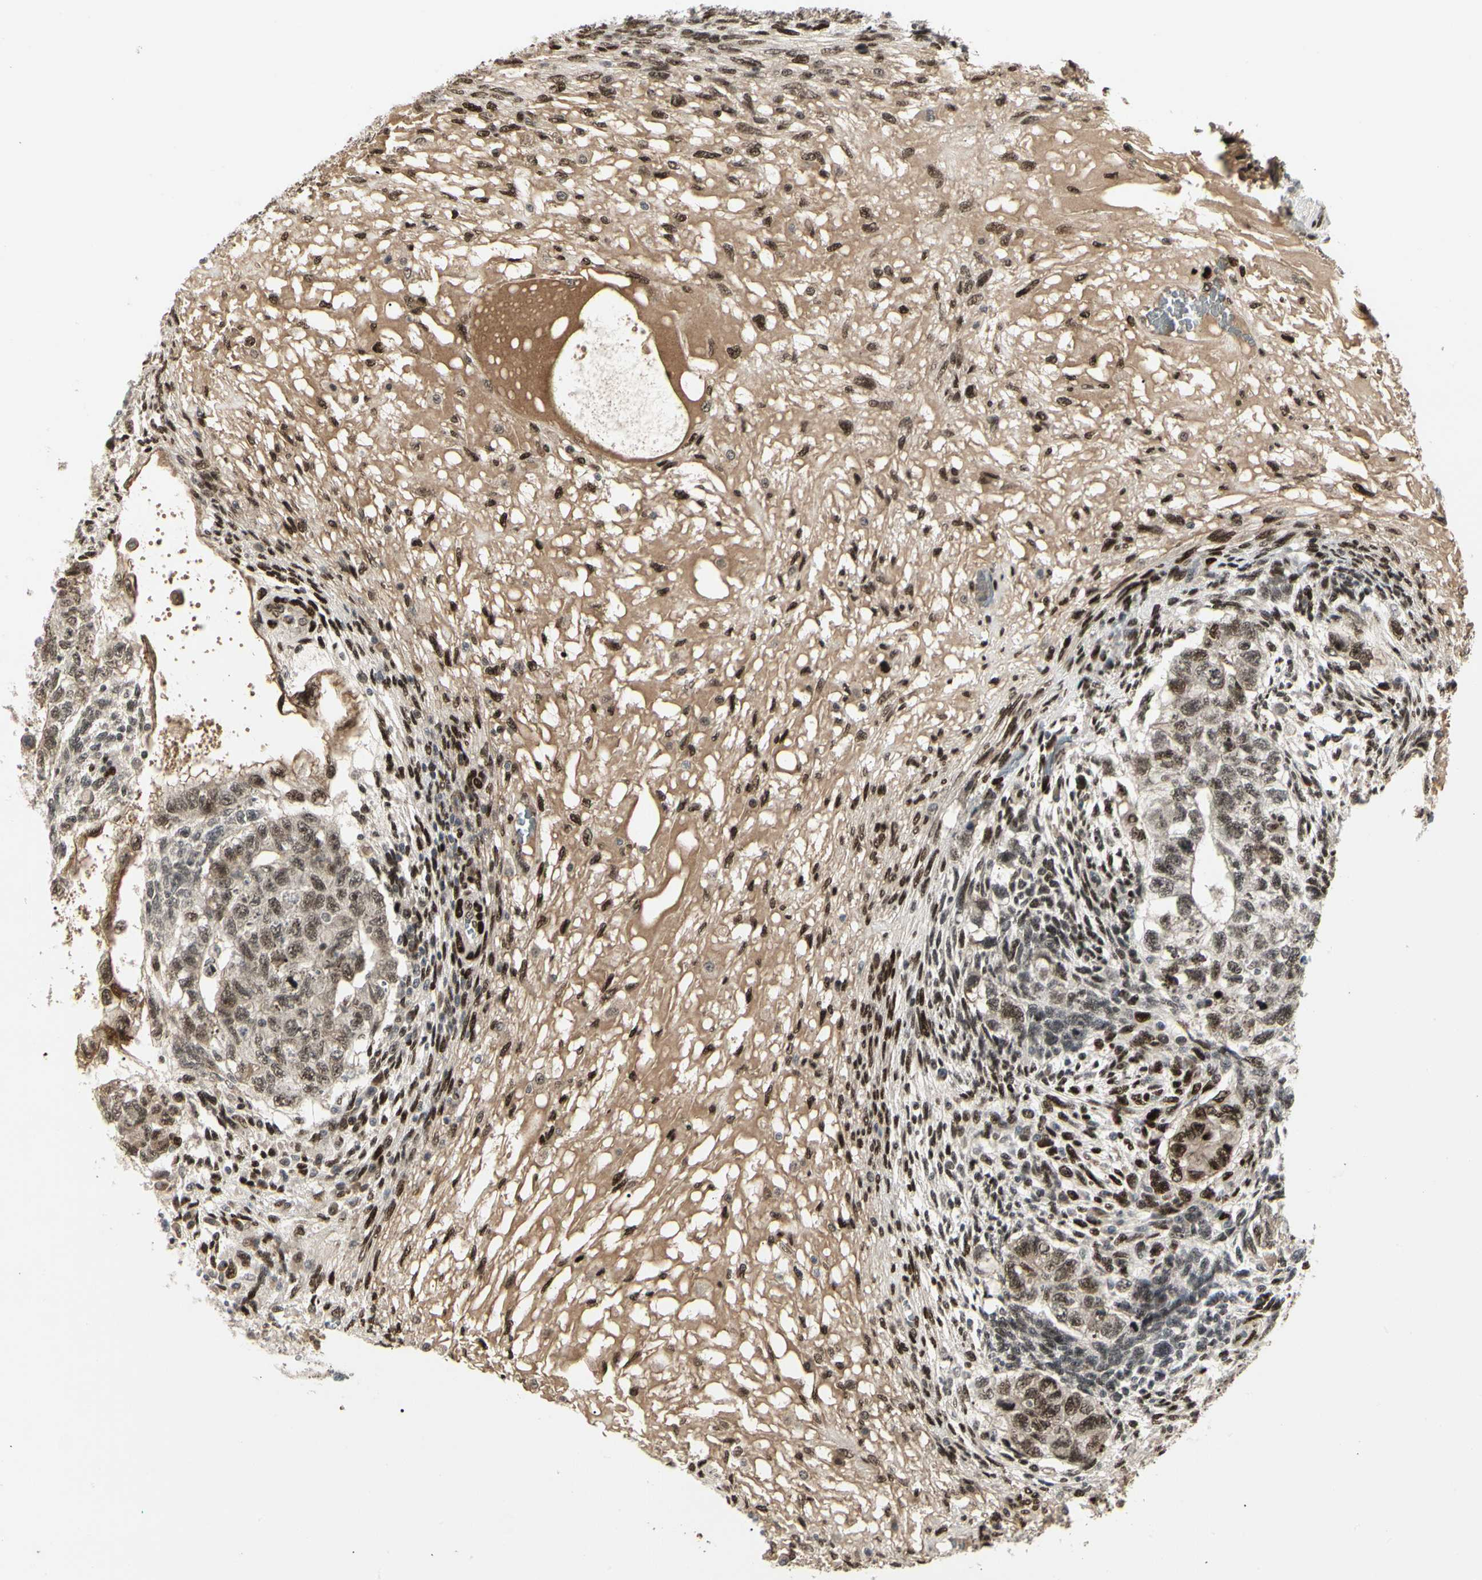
{"staining": {"intensity": "moderate", "quantity": ">75%", "location": "nuclear"}, "tissue": "testis cancer", "cell_type": "Tumor cells", "image_type": "cancer", "snomed": [{"axis": "morphology", "description": "Normal tissue, NOS"}, {"axis": "morphology", "description": "Carcinoma, Embryonal, NOS"}, {"axis": "topography", "description": "Testis"}], "caption": "A high-resolution image shows IHC staining of embryonal carcinoma (testis), which shows moderate nuclear positivity in approximately >75% of tumor cells.", "gene": "FOXJ2", "patient": {"sex": "male", "age": 36}}